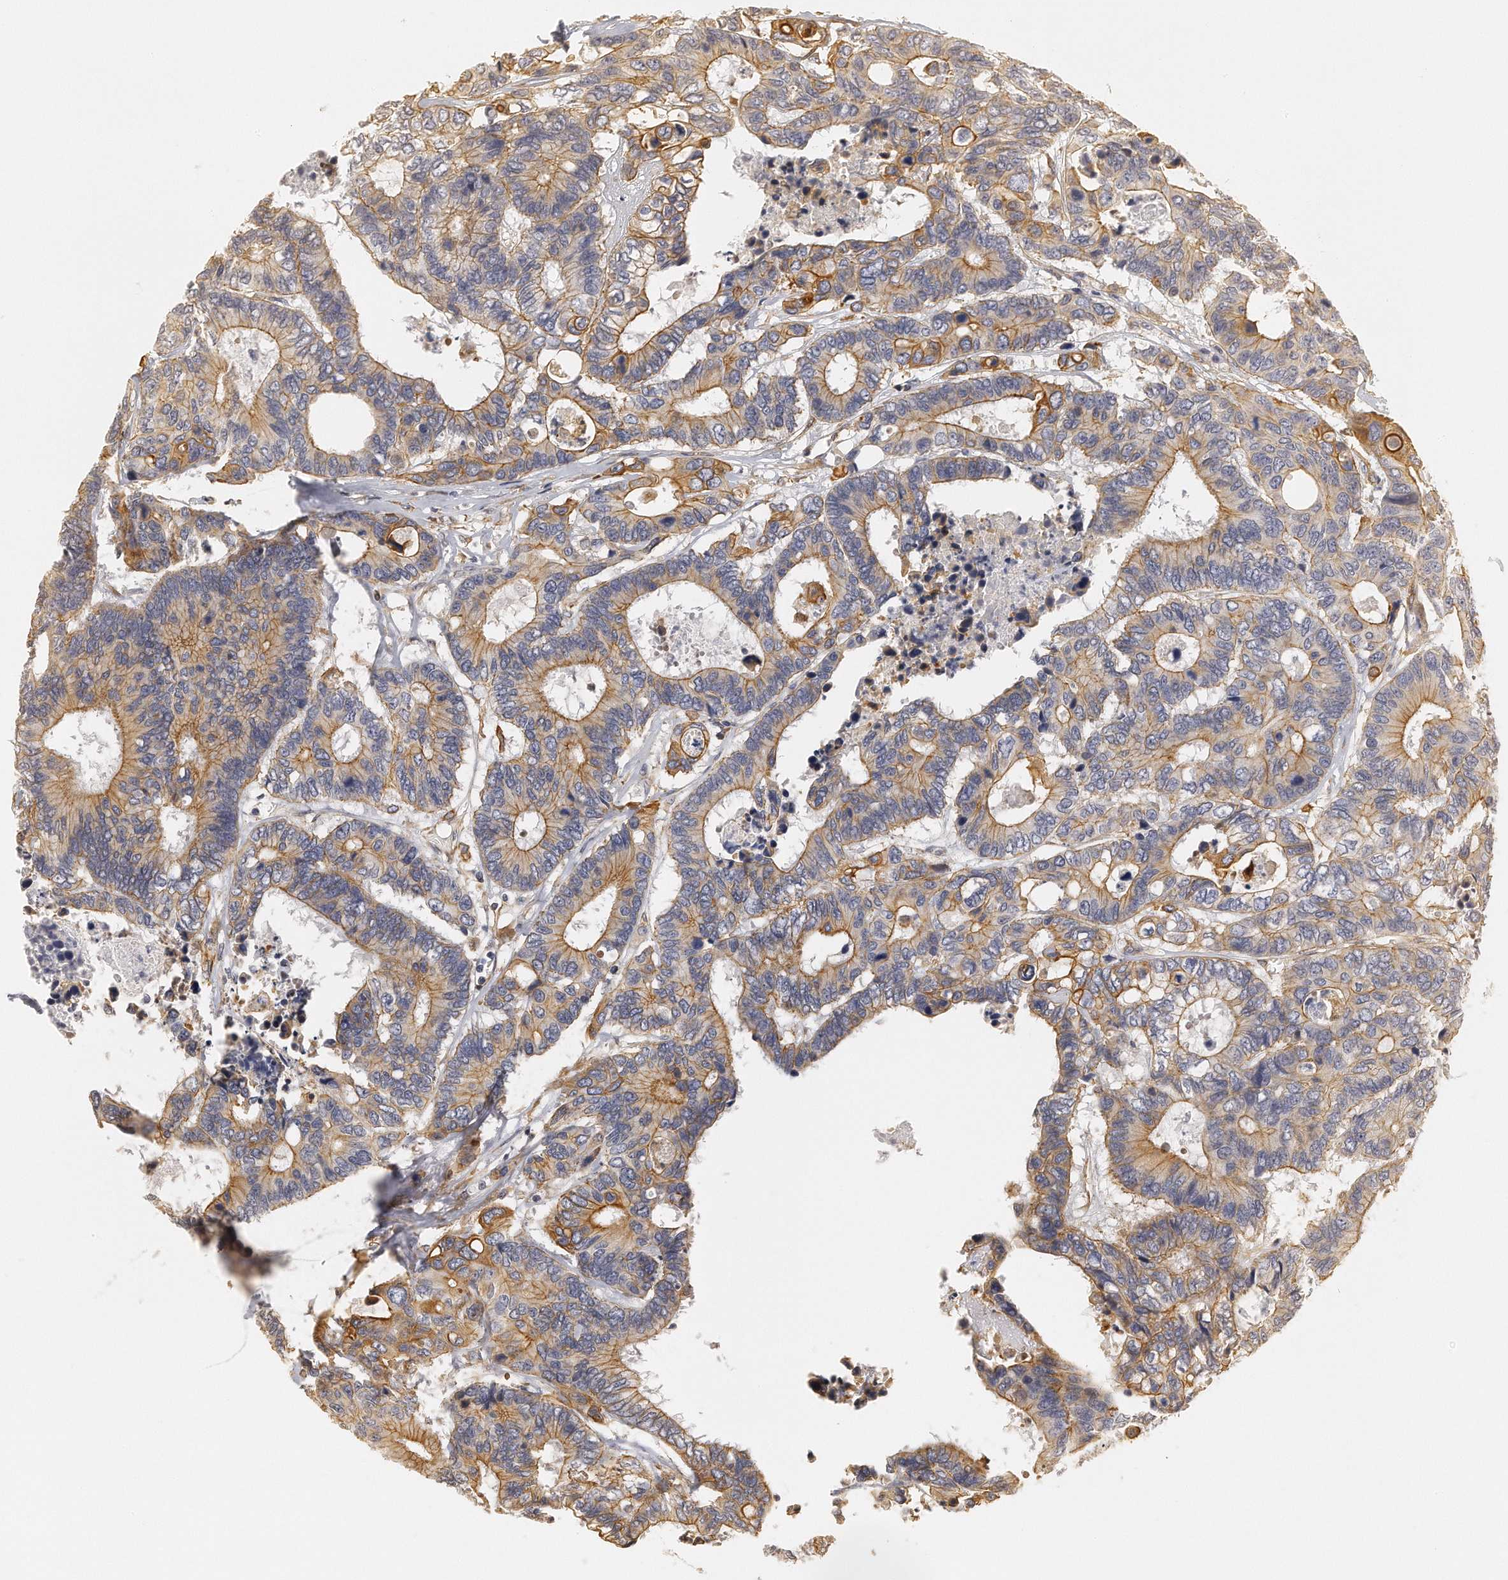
{"staining": {"intensity": "moderate", "quantity": ">75%", "location": "cytoplasmic/membranous"}, "tissue": "colorectal cancer", "cell_type": "Tumor cells", "image_type": "cancer", "snomed": [{"axis": "morphology", "description": "Adenocarcinoma, NOS"}, {"axis": "topography", "description": "Rectum"}], "caption": "High-magnification brightfield microscopy of colorectal adenocarcinoma stained with DAB (brown) and counterstained with hematoxylin (blue). tumor cells exhibit moderate cytoplasmic/membranous positivity is identified in about>75% of cells.", "gene": "CHST7", "patient": {"sex": "male", "age": 55}}